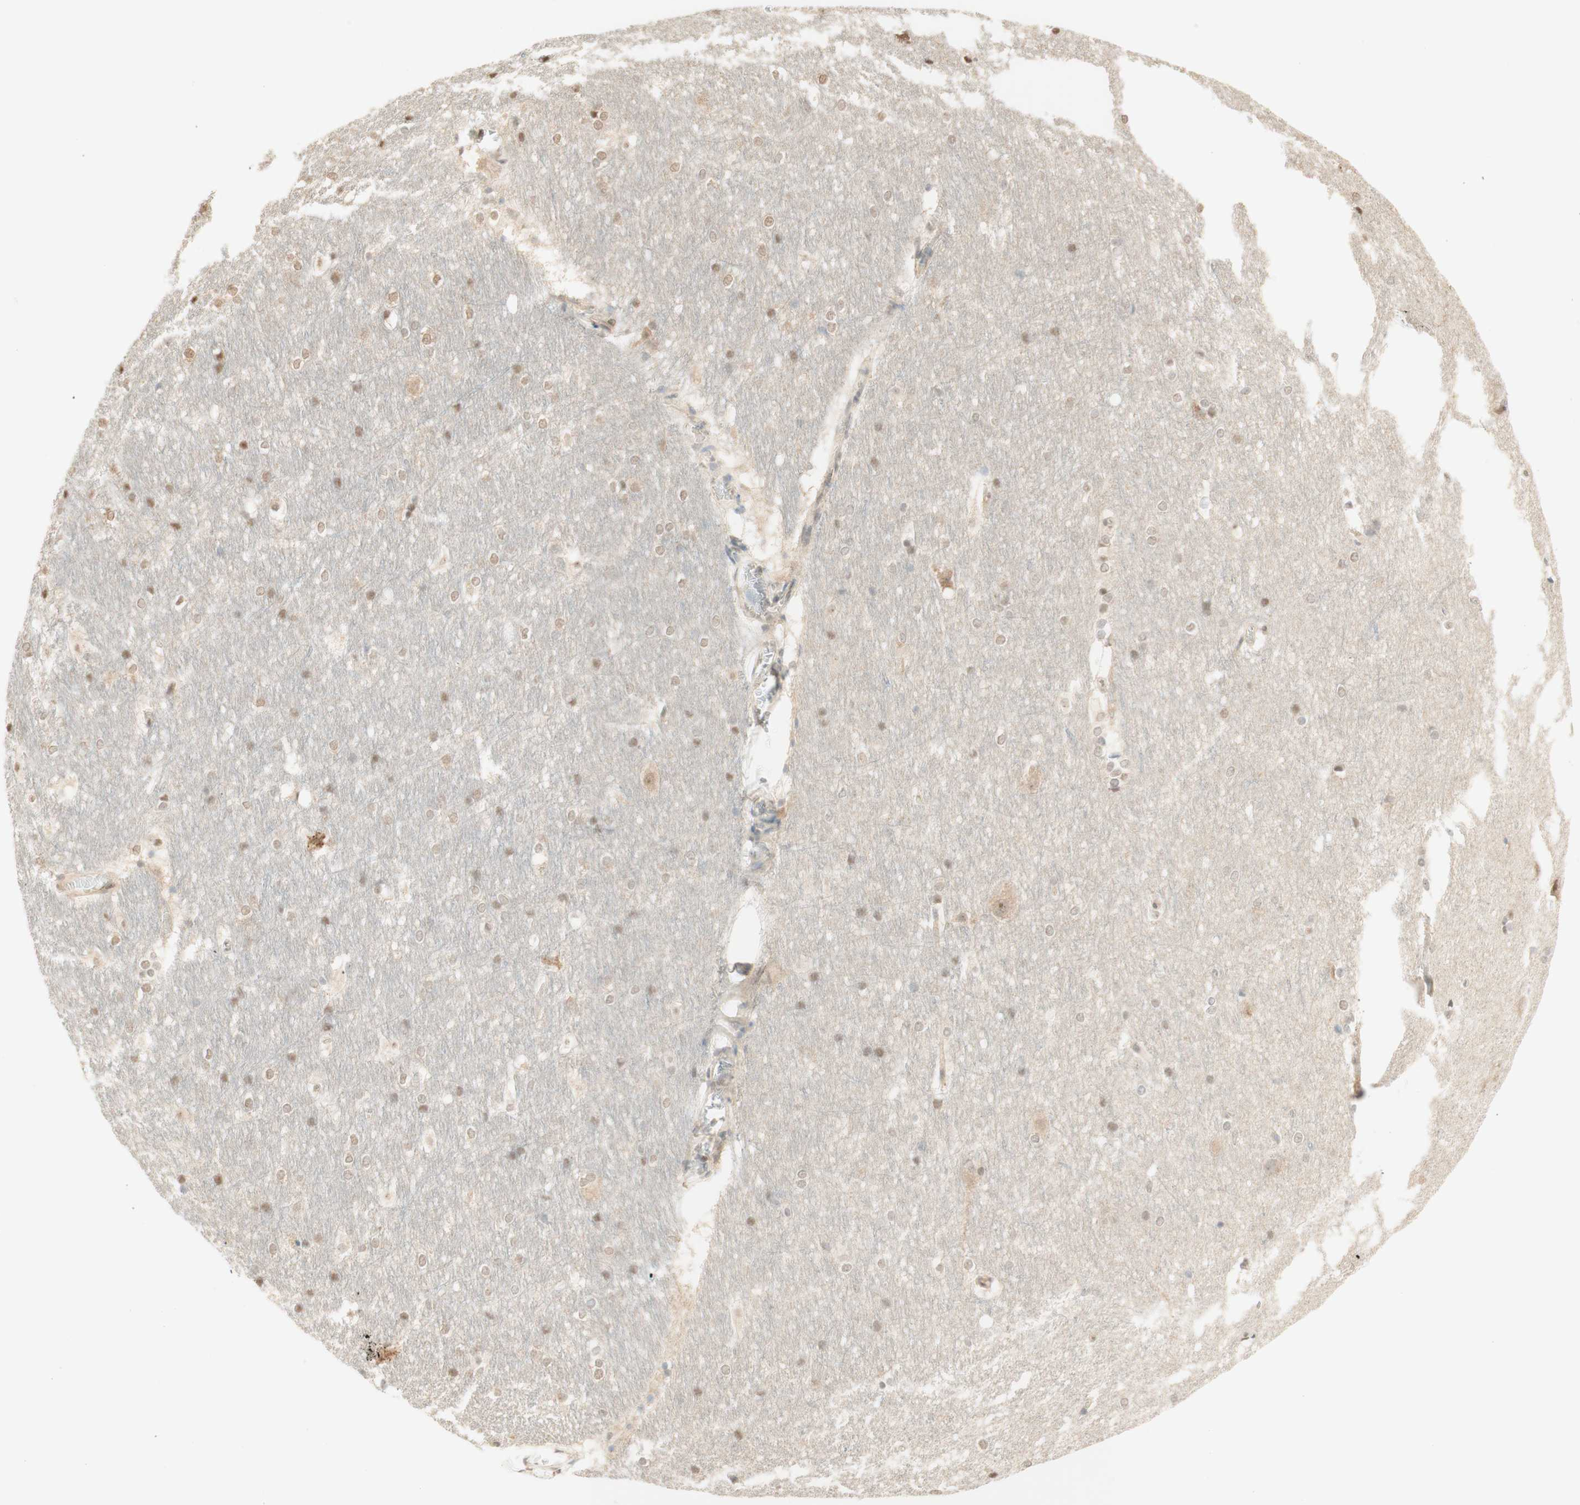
{"staining": {"intensity": "weak", "quantity": "25%-75%", "location": "nuclear"}, "tissue": "hippocampus", "cell_type": "Glial cells", "image_type": "normal", "snomed": [{"axis": "morphology", "description": "Normal tissue, NOS"}, {"axis": "topography", "description": "Hippocampus"}], "caption": "Protein expression analysis of normal human hippocampus reveals weak nuclear positivity in approximately 25%-75% of glial cells.", "gene": "SPINT2", "patient": {"sex": "female", "age": 19}}